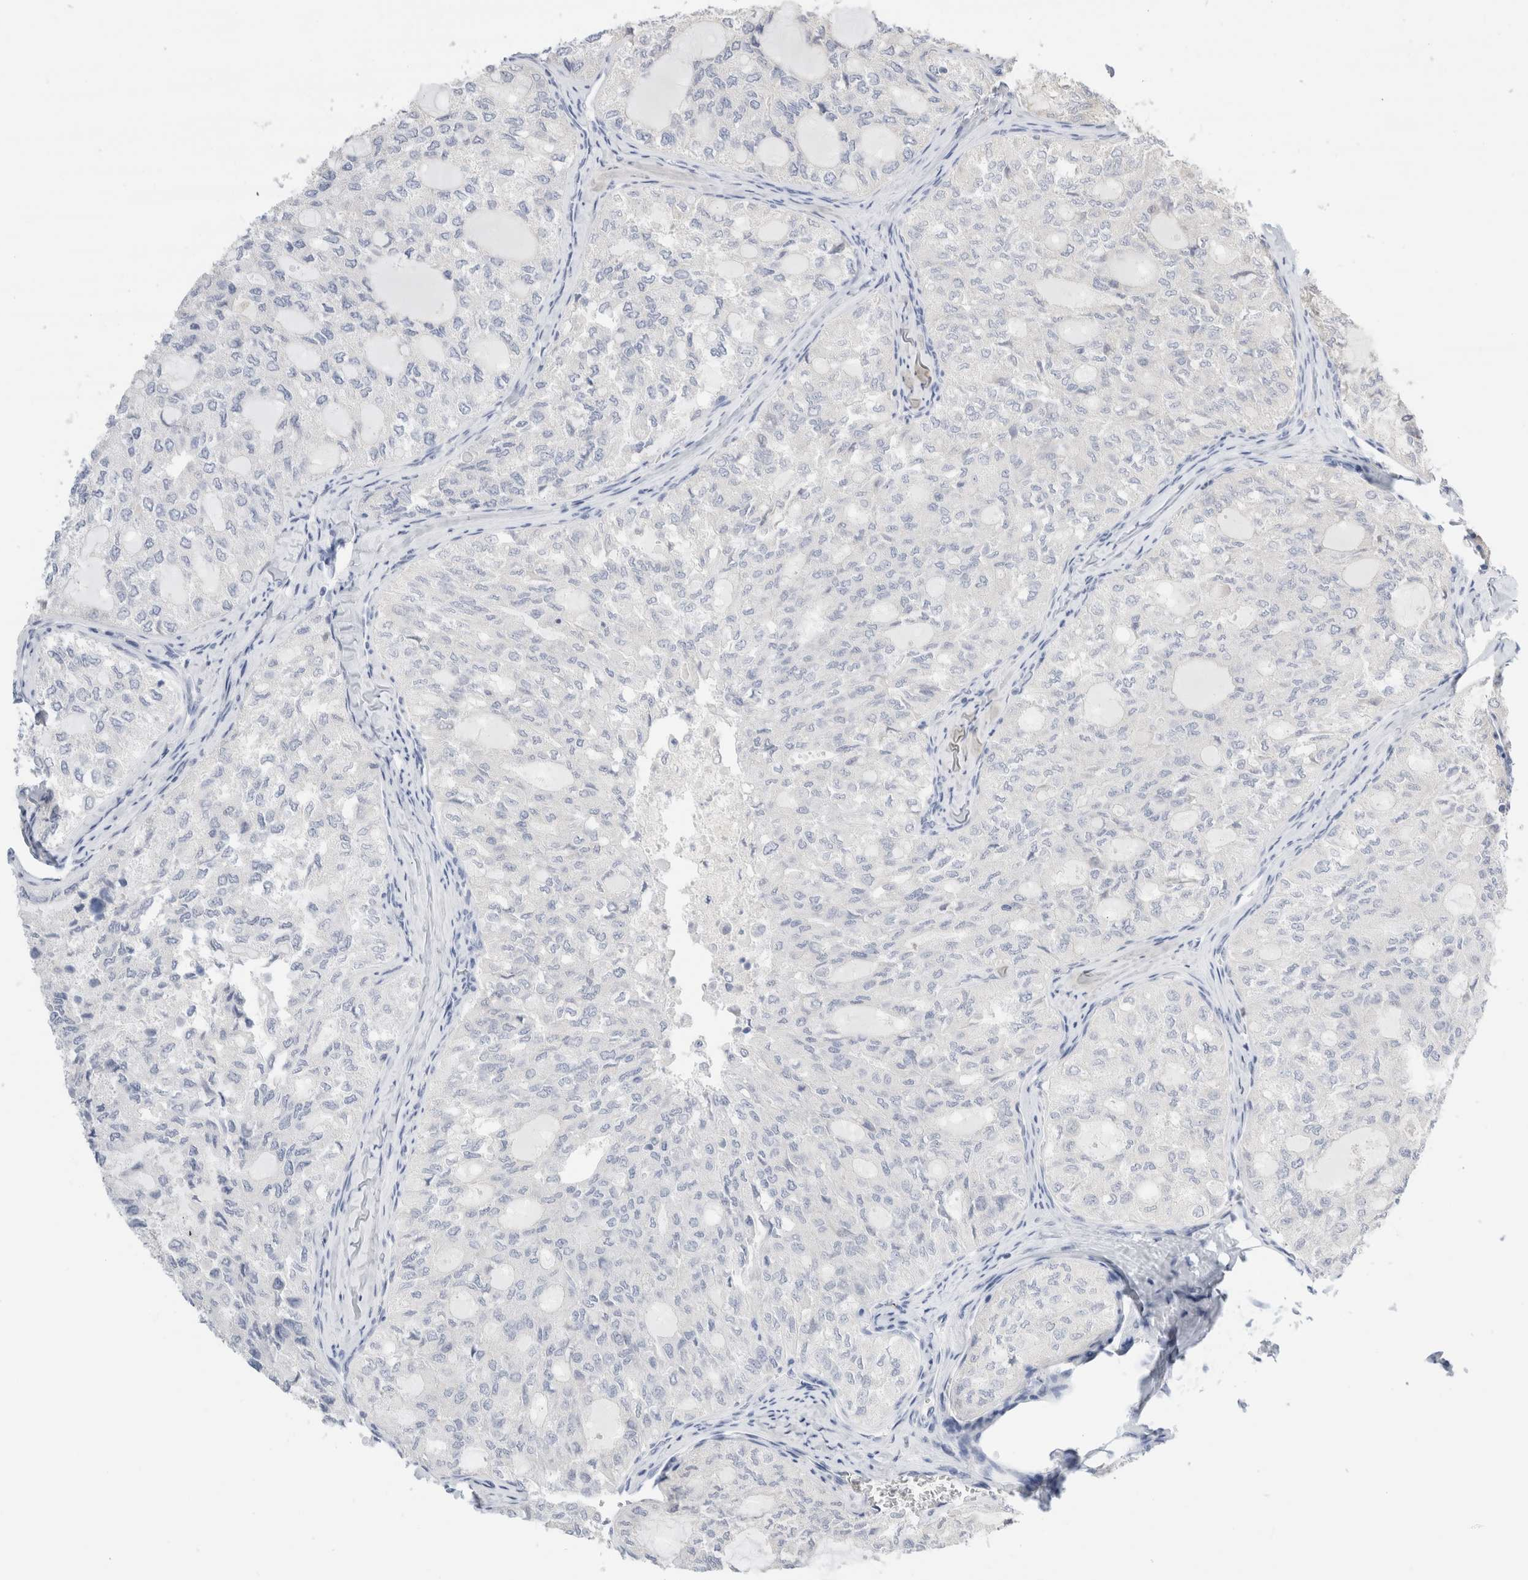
{"staining": {"intensity": "negative", "quantity": "none", "location": "none"}, "tissue": "thyroid cancer", "cell_type": "Tumor cells", "image_type": "cancer", "snomed": [{"axis": "morphology", "description": "Follicular adenoma carcinoma, NOS"}, {"axis": "topography", "description": "Thyroid gland"}], "caption": "A micrograph of human thyroid follicular adenoma carcinoma is negative for staining in tumor cells.", "gene": "ADAM30", "patient": {"sex": "male", "age": 75}}